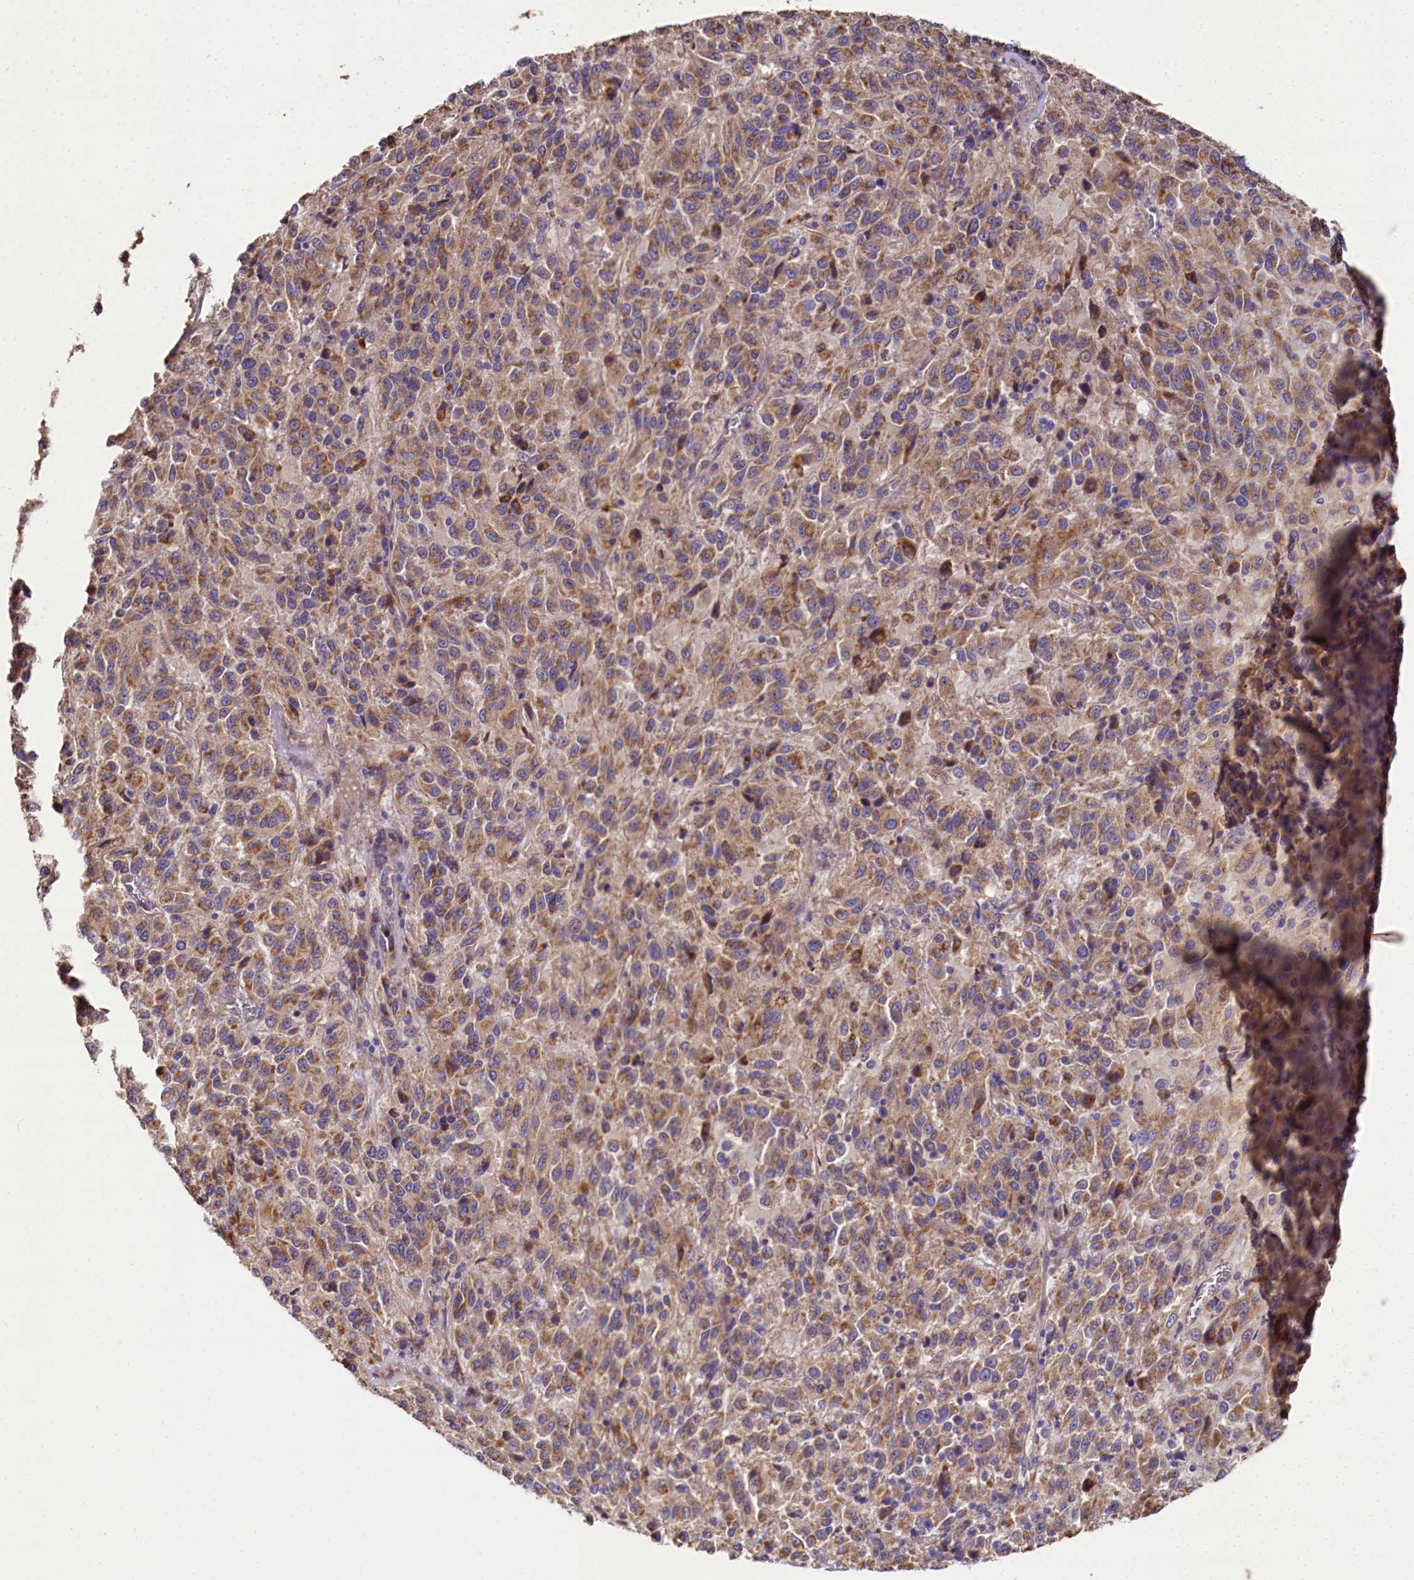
{"staining": {"intensity": "moderate", "quantity": ">75%", "location": "cytoplasmic/membranous"}, "tissue": "melanoma", "cell_type": "Tumor cells", "image_type": "cancer", "snomed": [{"axis": "morphology", "description": "Malignant melanoma, Metastatic site"}, {"axis": "topography", "description": "Lung"}], "caption": "A brown stain highlights moderate cytoplasmic/membranous positivity of a protein in melanoma tumor cells. The staining was performed using DAB to visualize the protein expression in brown, while the nuclei were stained in blue with hematoxylin (Magnification: 20x).", "gene": "SPRYD3", "patient": {"sex": "male", "age": 64}}